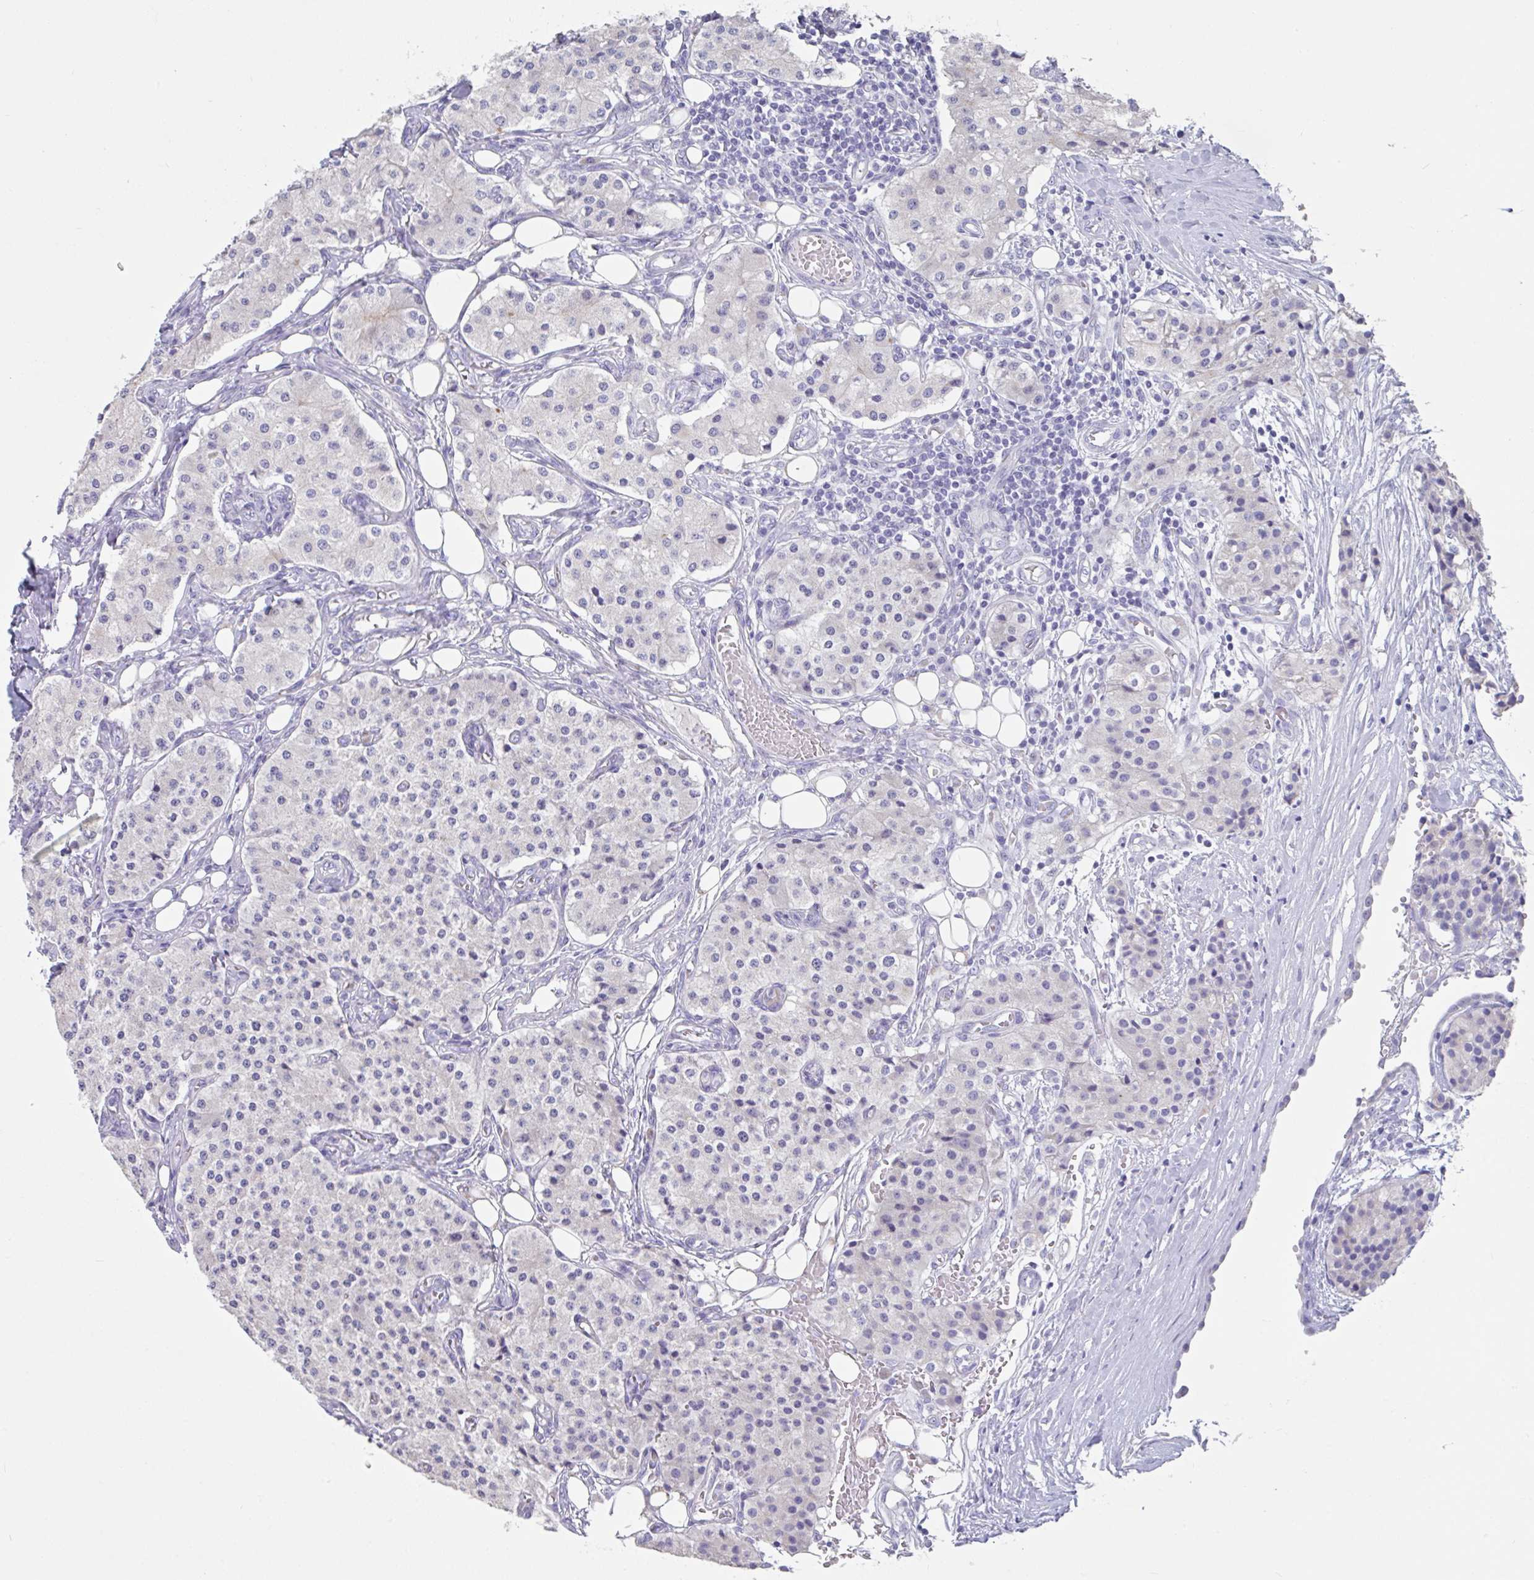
{"staining": {"intensity": "negative", "quantity": "none", "location": "none"}, "tissue": "carcinoid", "cell_type": "Tumor cells", "image_type": "cancer", "snomed": [{"axis": "morphology", "description": "Carcinoid, malignant, NOS"}, {"axis": "topography", "description": "Colon"}], "caption": "Malignant carcinoid was stained to show a protein in brown. There is no significant positivity in tumor cells. The staining was performed using DAB (3,3'-diaminobenzidine) to visualize the protein expression in brown, while the nuclei were stained in blue with hematoxylin (Magnification: 20x).", "gene": "SLC44A4", "patient": {"sex": "female", "age": 52}}